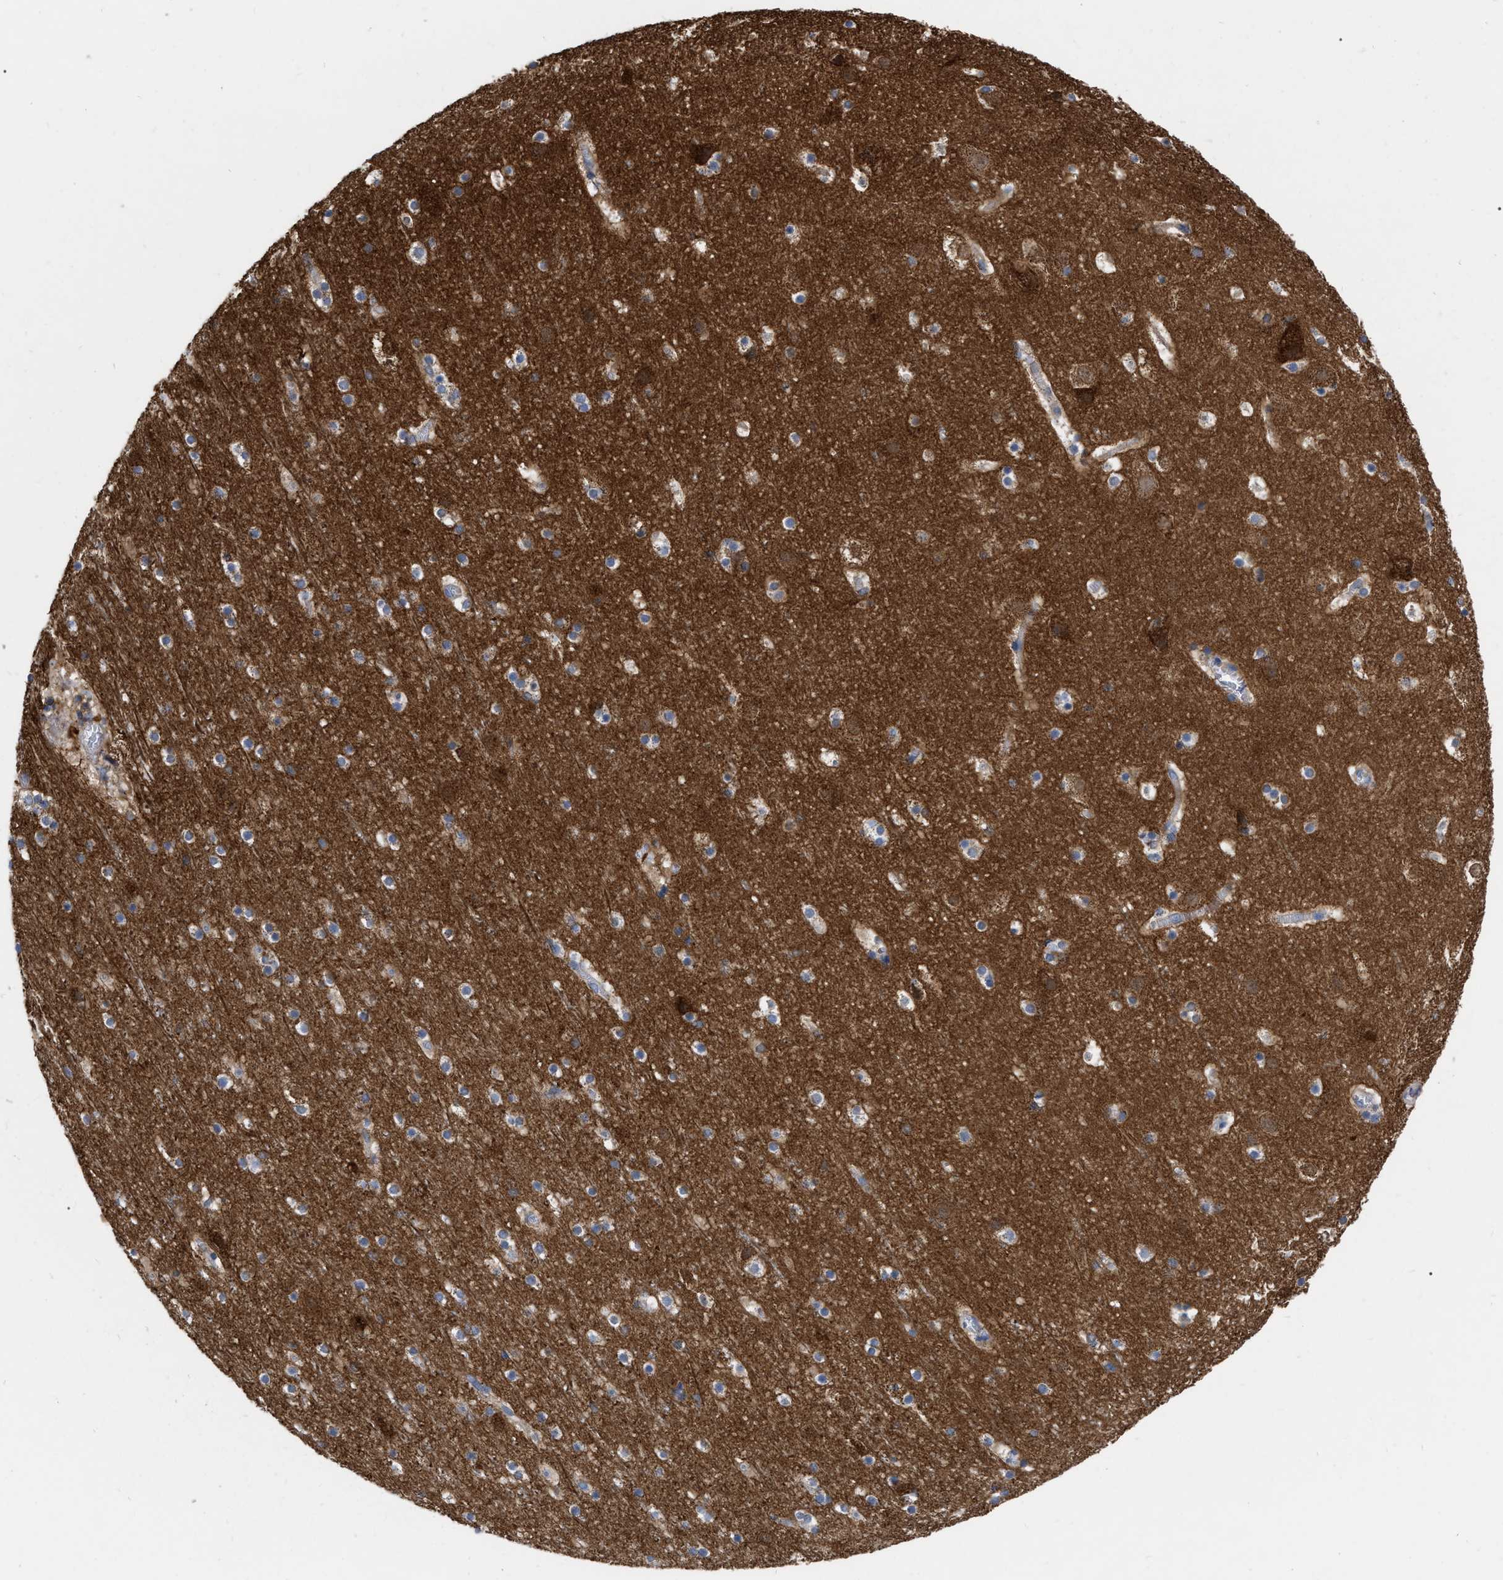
{"staining": {"intensity": "moderate", "quantity": "25%-75%", "location": "cytoplasmic/membranous"}, "tissue": "cerebral cortex", "cell_type": "Endothelial cells", "image_type": "normal", "snomed": [{"axis": "morphology", "description": "Normal tissue, NOS"}, {"axis": "topography", "description": "Cerebral cortex"}], "caption": "DAB immunohistochemical staining of normal cerebral cortex reveals moderate cytoplasmic/membranous protein positivity in about 25%-75% of endothelial cells.", "gene": "CDKN2C", "patient": {"sex": "male", "age": 45}}